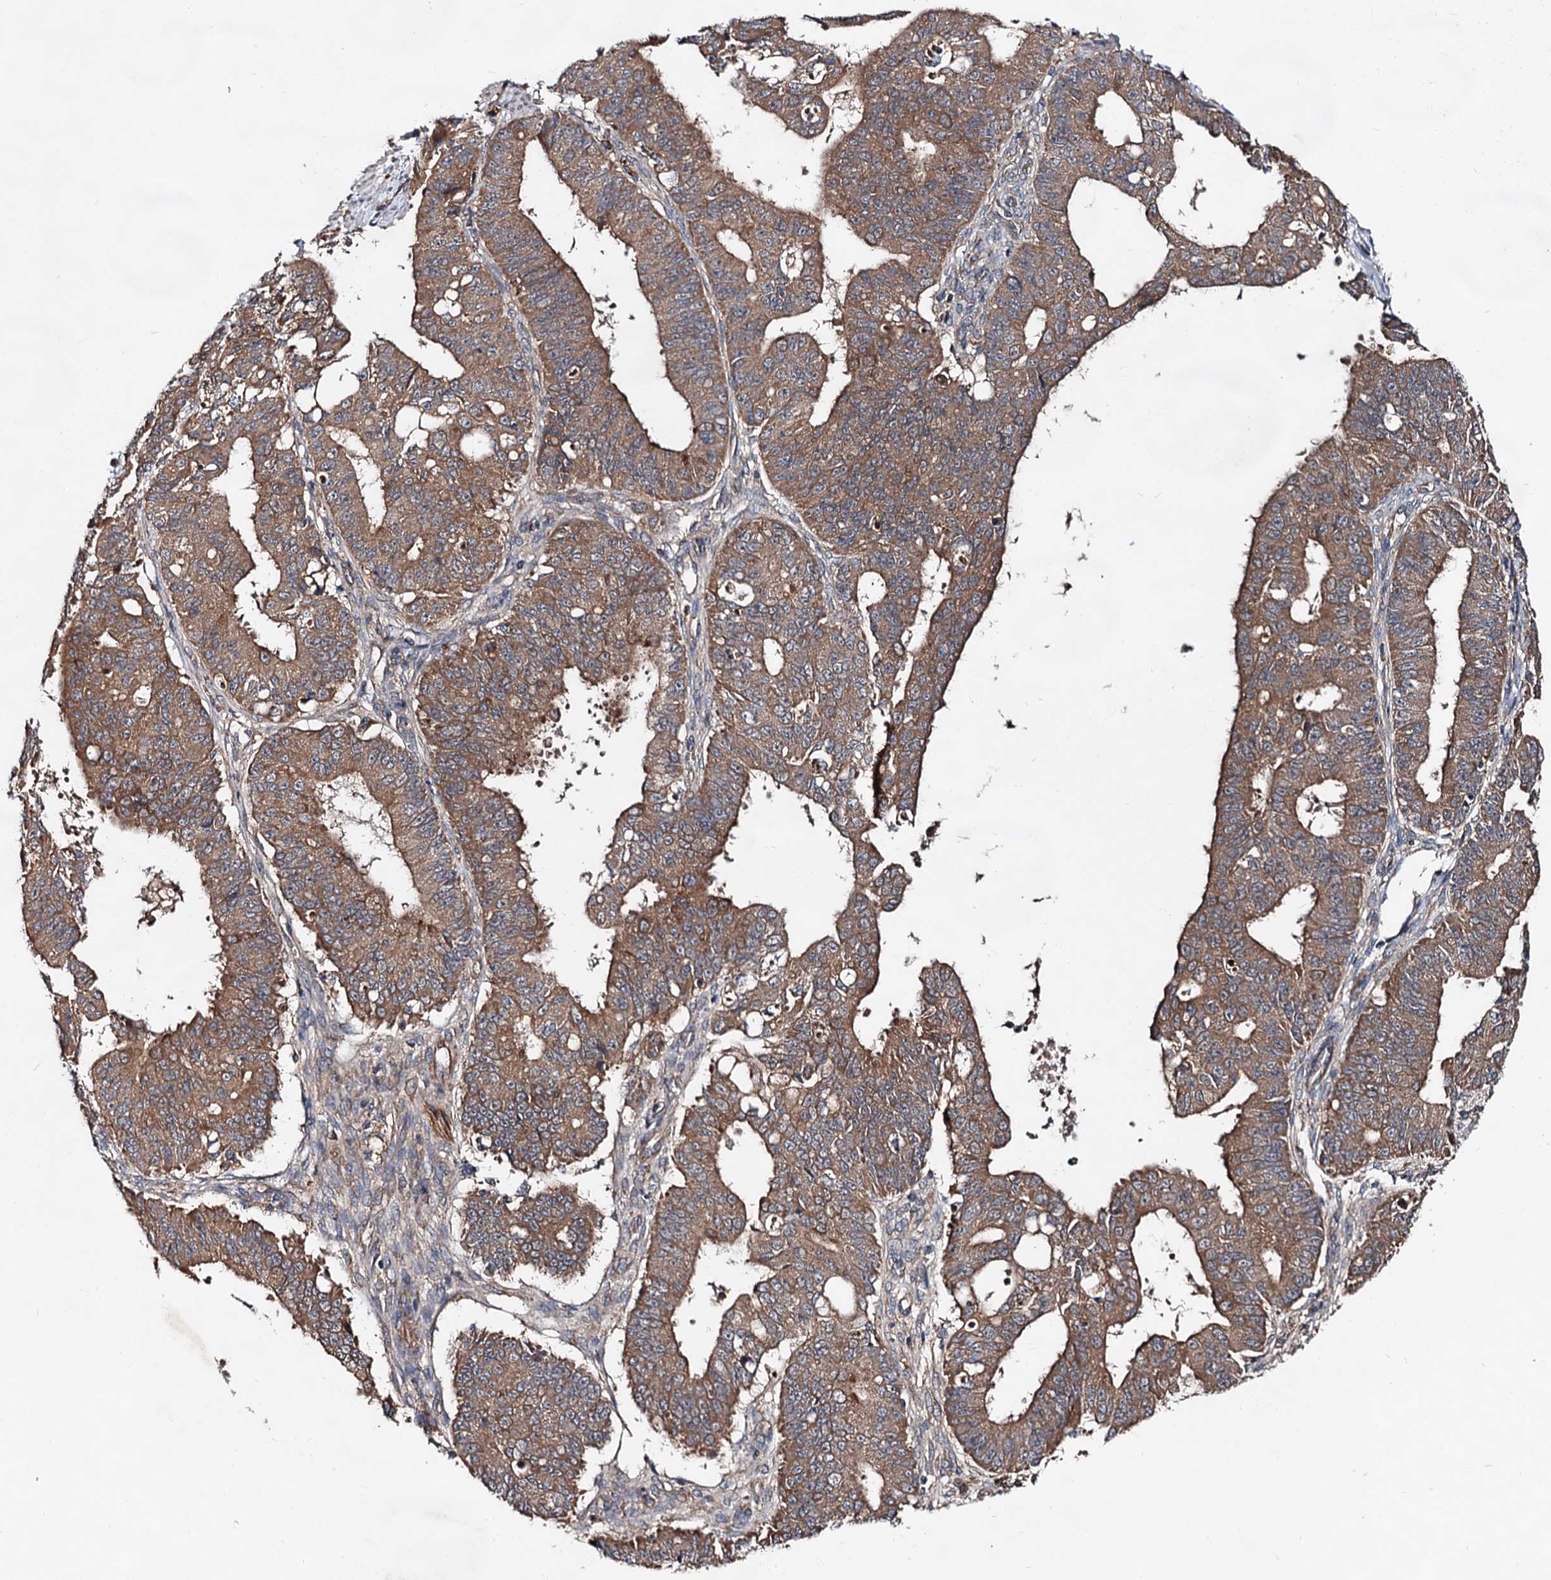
{"staining": {"intensity": "moderate", "quantity": ">75%", "location": "cytoplasmic/membranous"}, "tissue": "ovarian cancer", "cell_type": "Tumor cells", "image_type": "cancer", "snomed": [{"axis": "morphology", "description": "Carcinoma, endometroid"}, {"axis": "topography", "description": "Appendix"}, {"axis": "topography", "description": "Ovary"}], "caption": "High-magnification brightfield microscopy of endometroid carcinoma (ovarian) stained with DAB (brown) and counterstained with hematoxylin (blue). tumor cells exhibit moderate cytoplasmic/membranous expression is seen in approximately>75% of cells. Using DAB (3,3'-diaminobenzidine) (brown) and hematoxylin (blue) stains, captured at high magnification using brightfield microscopy.", "gene": "TEX9", "patient": {"sex": "female", "age": 42}}